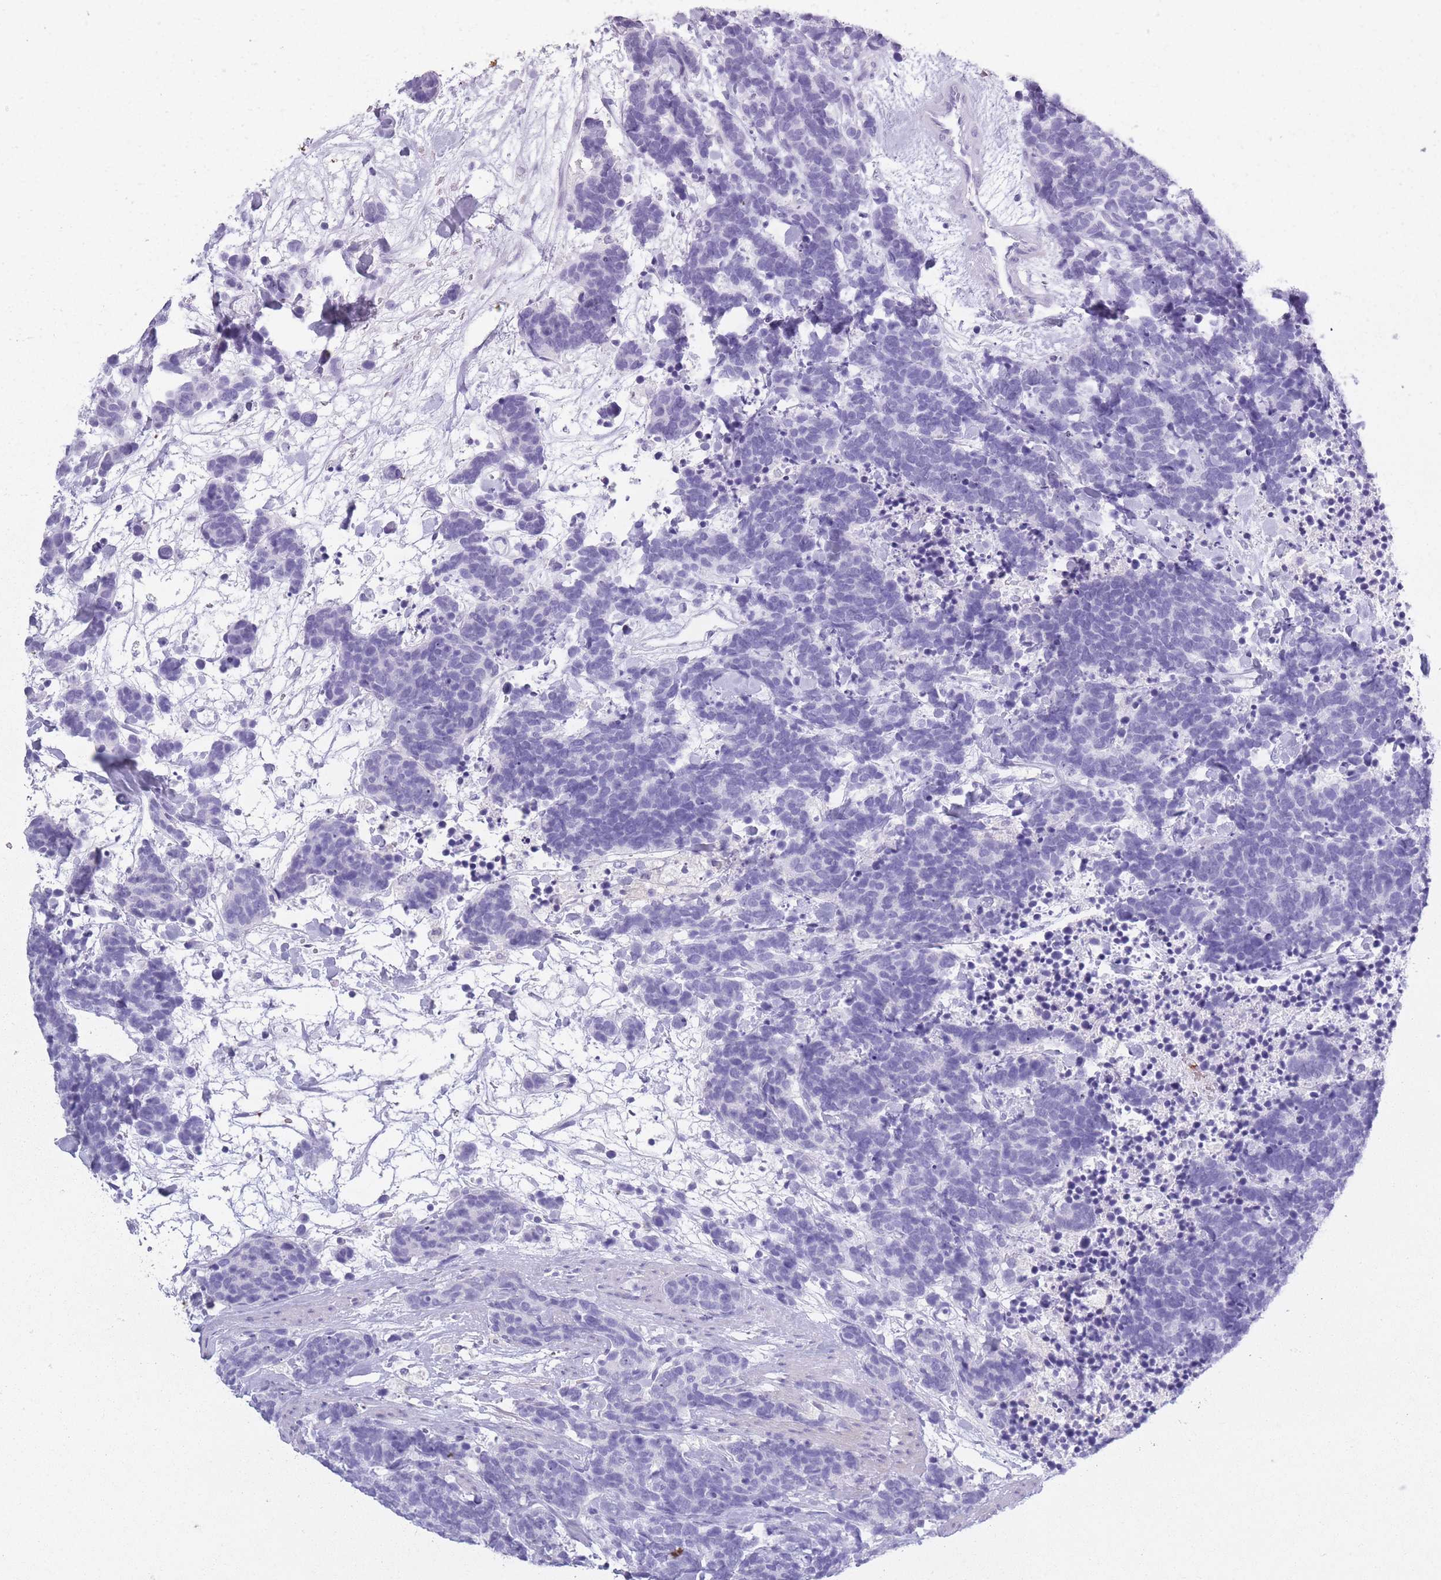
{"staining": {"intensity": "negative", "quantity": "none", "location": "none"}, "tissue": "carcinoid", "cell_type": "Tumor cells", "image_type": "cancer", "snomed": [{"axis": "morphology", "description": "Carcinoma, NOS"}, {"axis": "morphology", "description": "Carcinoid, malignant, NOS"}, {"axis": "topography", "description": "Prostate"}], "caption": "Immunohistochemistry of carcinoid shows no staining in tumor cells.", "gene": "OR7C1", "patient": {"sex": "male", "age": 57}}